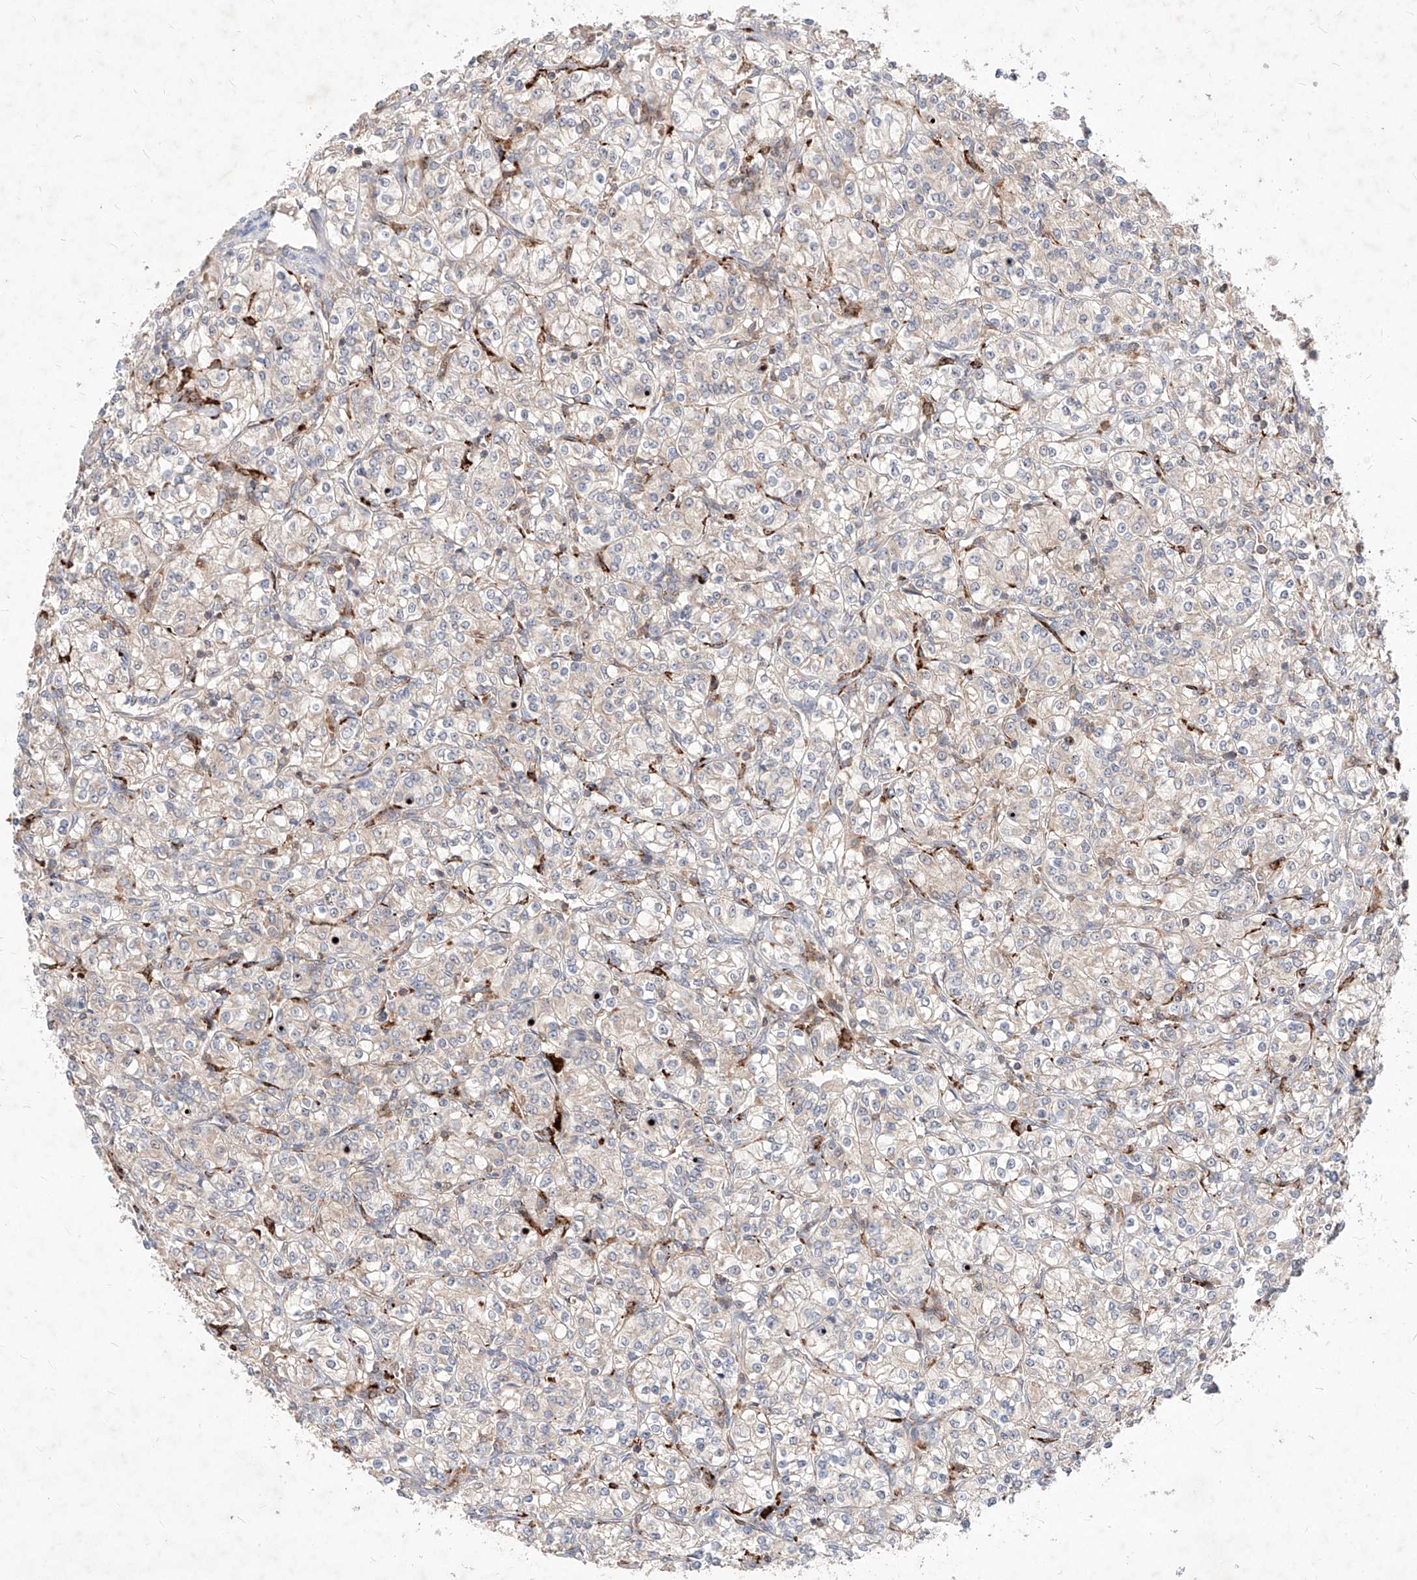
{"staining": {"intensity": "weak", "quantity": "<25%", "location": "cytoplasmic/membranous"}, "tissue": "renal cancer", "cell_type": "Tumor cells", "image_type": "cancer", "snomed": [{"axis": "morphology", "description": "Adenocarcinoma, NOS"}, {"axis": "topography", "description": "Kidney"}], "caption": "Protein analysis of renal cancer (adenocarcinoma) reveals no significant expression in tumor cells.", "gene": "TSNAX", "patient": {"sex": "male", "age": 77}}